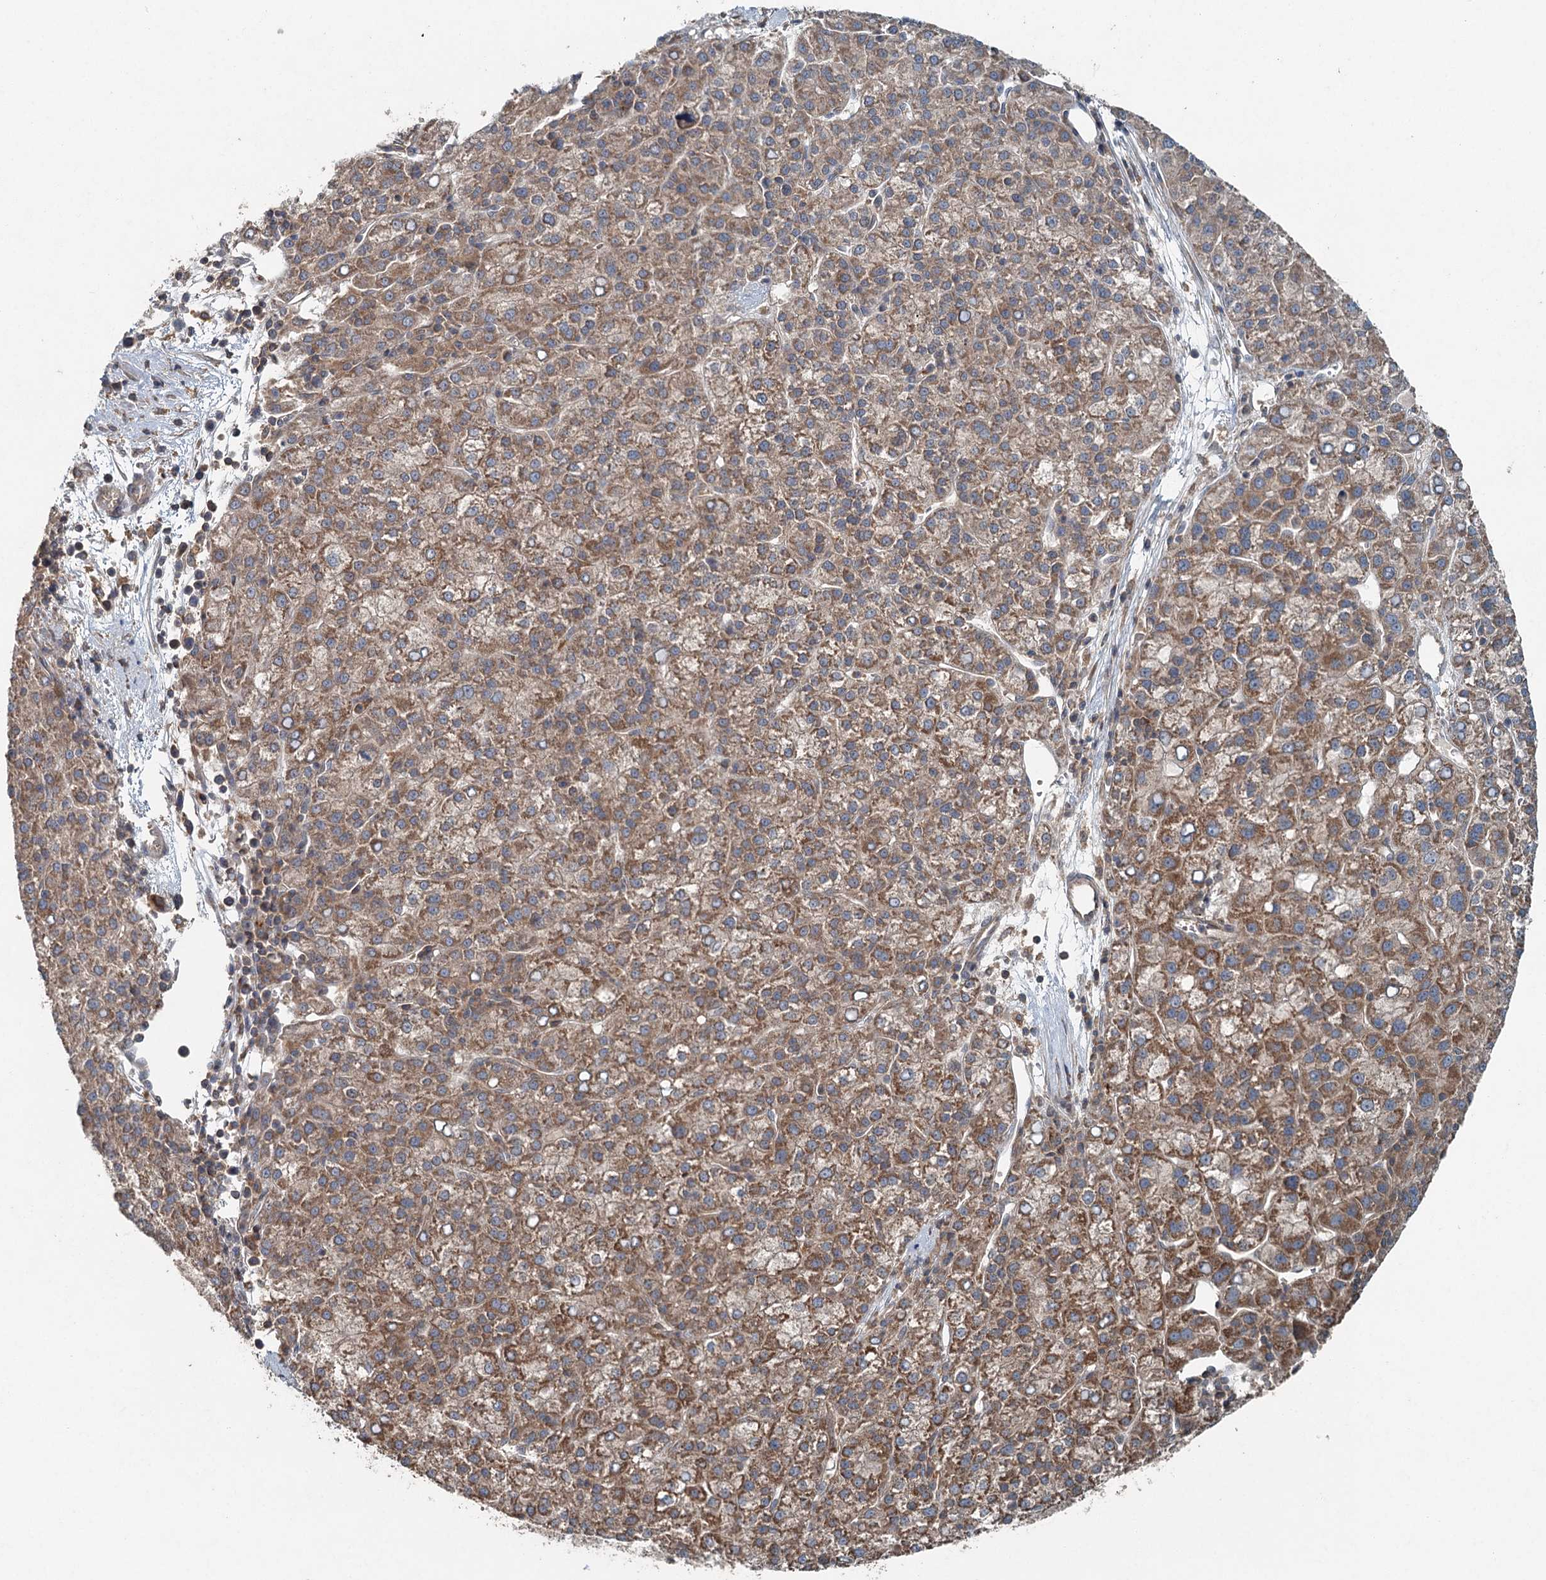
{"staining": {"intensity": "moderate", "quantity": ">75%", "location": "cytoplasmic/membranous"}, "tissue": "liver cancer", "cell_type": "Tumor cells", "image_type": "cancer", "snomed": [{"axis": "morphology", "description": "Carcinoma, Hepatocellular, NOS"}, {"axis": "topography", "description": "Liver"}], "caption": "IHC of liver cancer reveals medium levels of moderate cytoplasmic/membranous positivity in about >75% of tumor cells.", "gene": "SKIC3", "patient": {"sex": "female", "age": 58}}